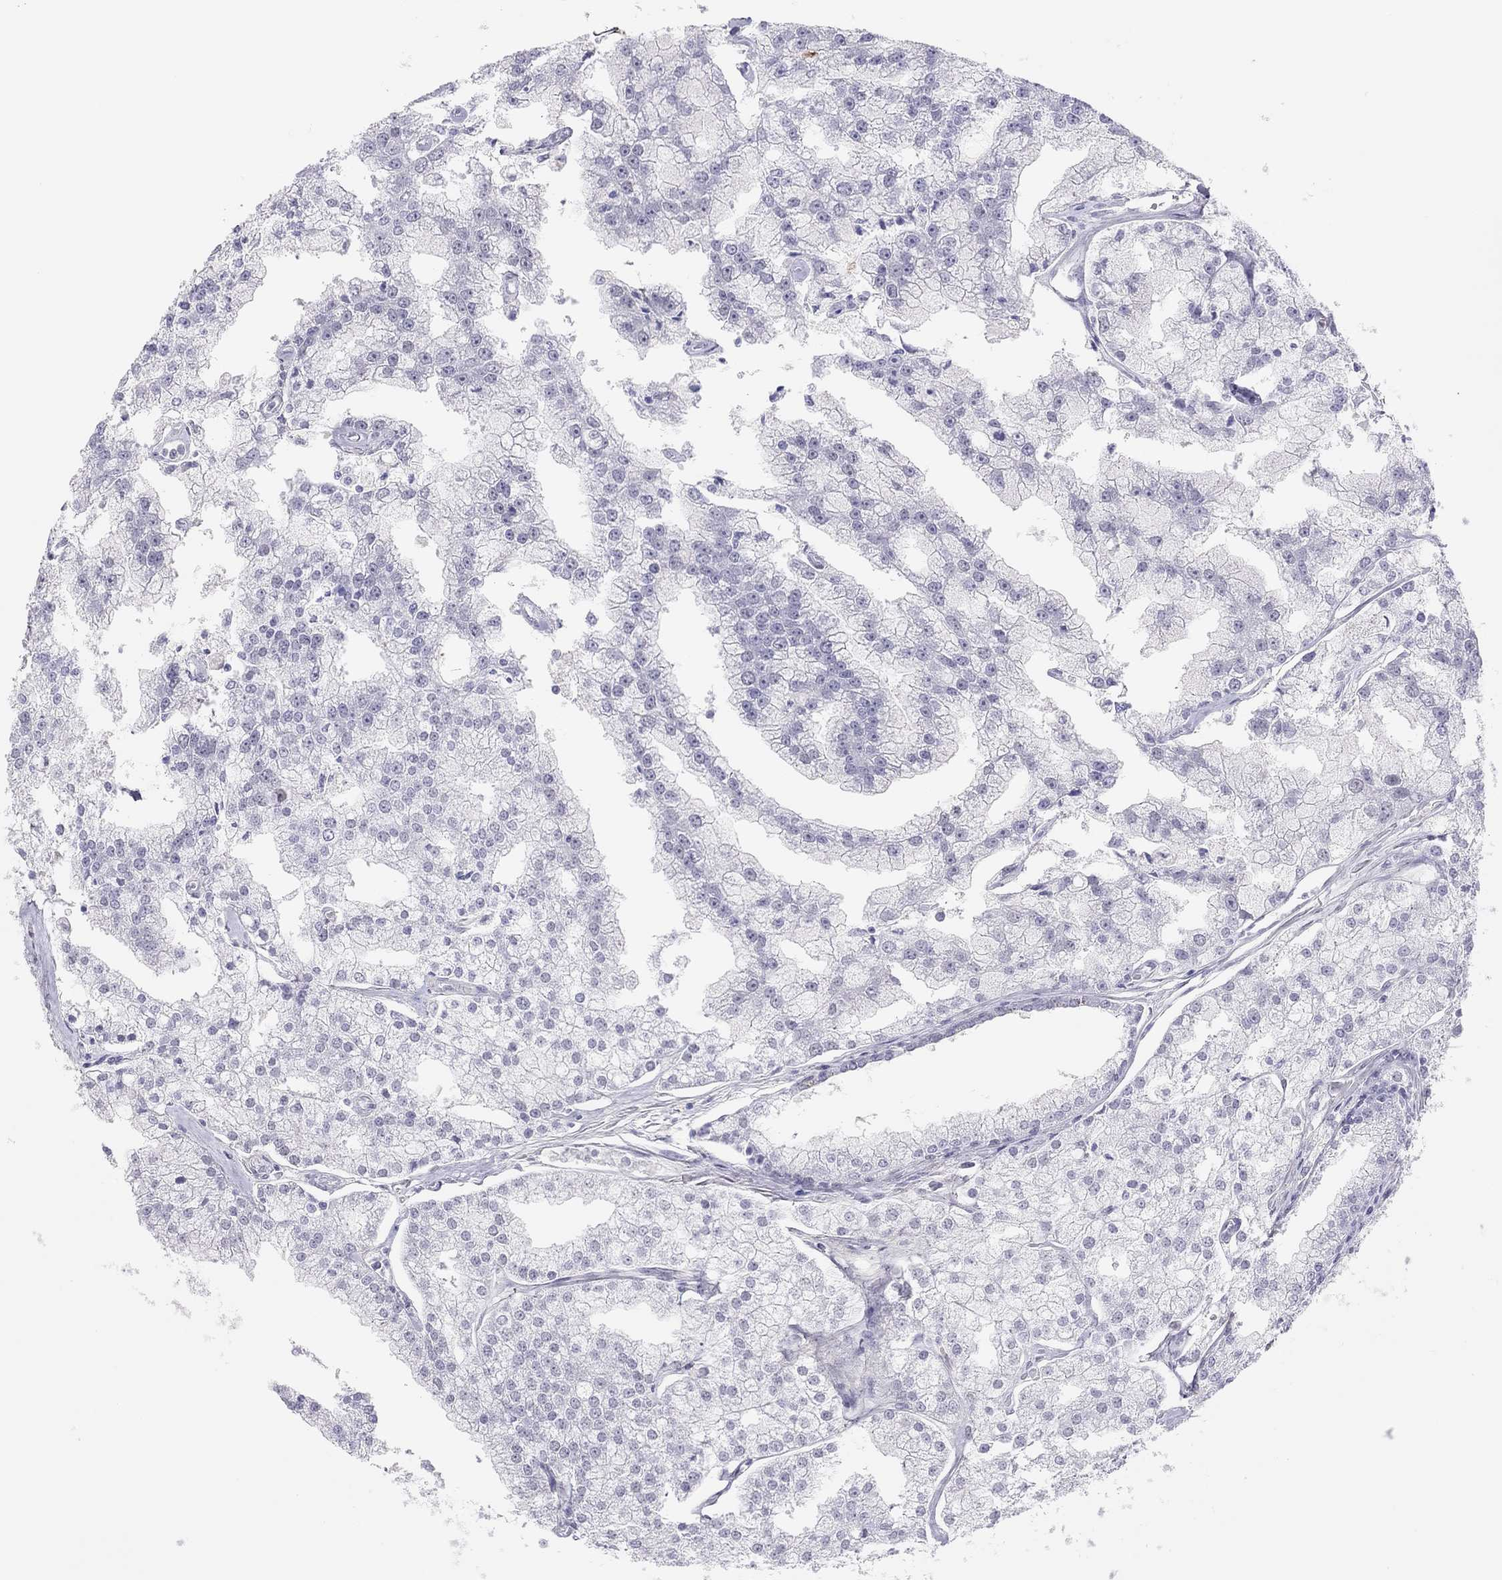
{"staining": {"intensity": "negative", "quantity": "none", "location": "none"}, "tissue": "prostate cancer", "cell_type": "Tumor cells", "image_type": "cancer", "snomed": [{"axis": "morphology", "description": "Adenocarcinoma, NOS"}, {"axis": "topography", "description": "Prostate"}], "caption": "The immunohistochemistry (IHC) photomicrograph has no significant expression in tumor cells of prostate cancer (adenocarcinoma) tissue.", "gene": "PHOX2A", "patient": {"sex": "male", "age": 70}}